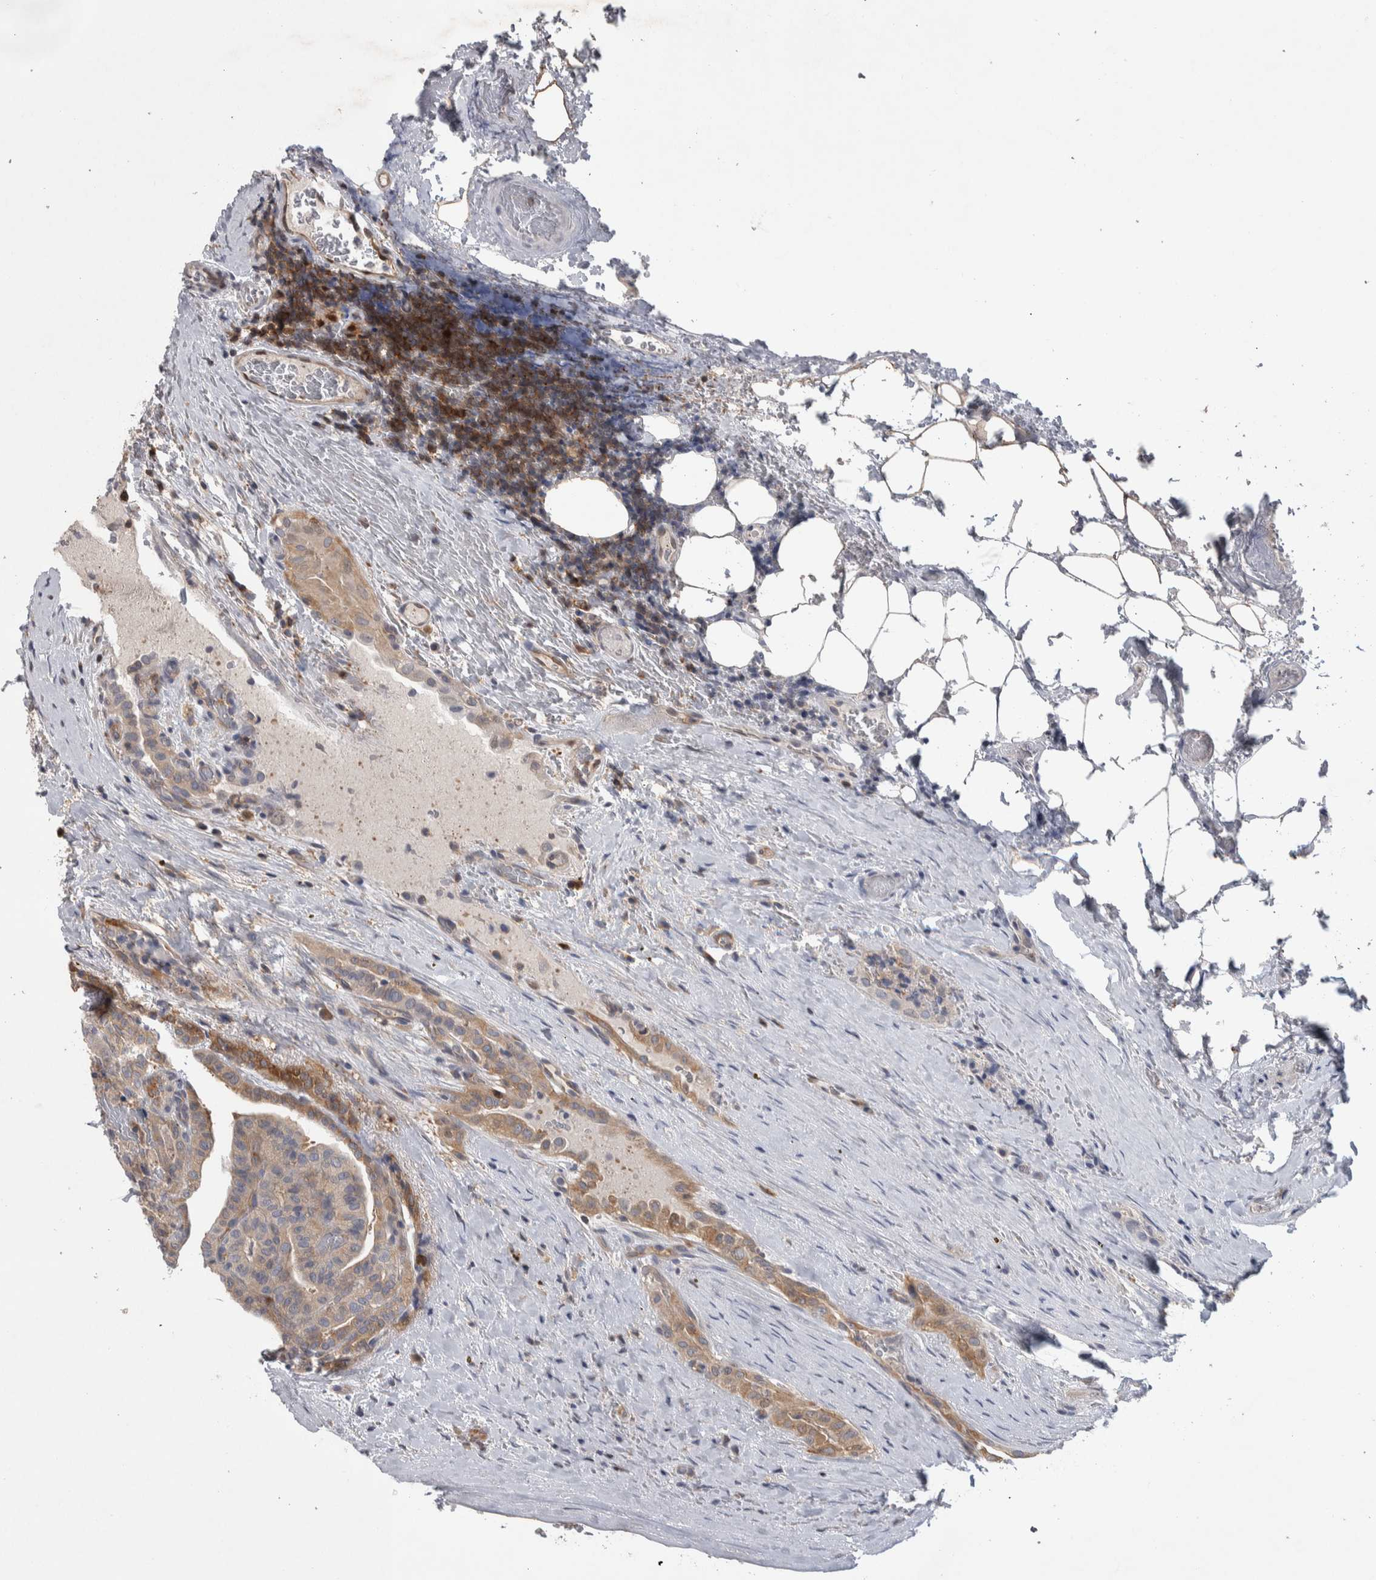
{"staining": {"intensity": "weak", "quantity": ">75%", "location": "cytoplasmic/membranous"}, "tissue": "thyroid cancer", "cell_type": "Tumor cells", "image_type": "cancer", "snomed": [{"axis": "morphology", "description": "Papillary adenocarcinoma, NOS"}, {"axis": "topography", "description": "Thyroid gland"}], "caption": "Thyroid cancer stained with IHC exhibits weak cytoplasmic/membranous positivity in approximately >75% of tumor cells. Immunohistochemistry (ihc) stains the protein in brown and the nuclei are stained blue.", "gene": "NFKB2", "patient": {"sex": "male", "age": 77}}